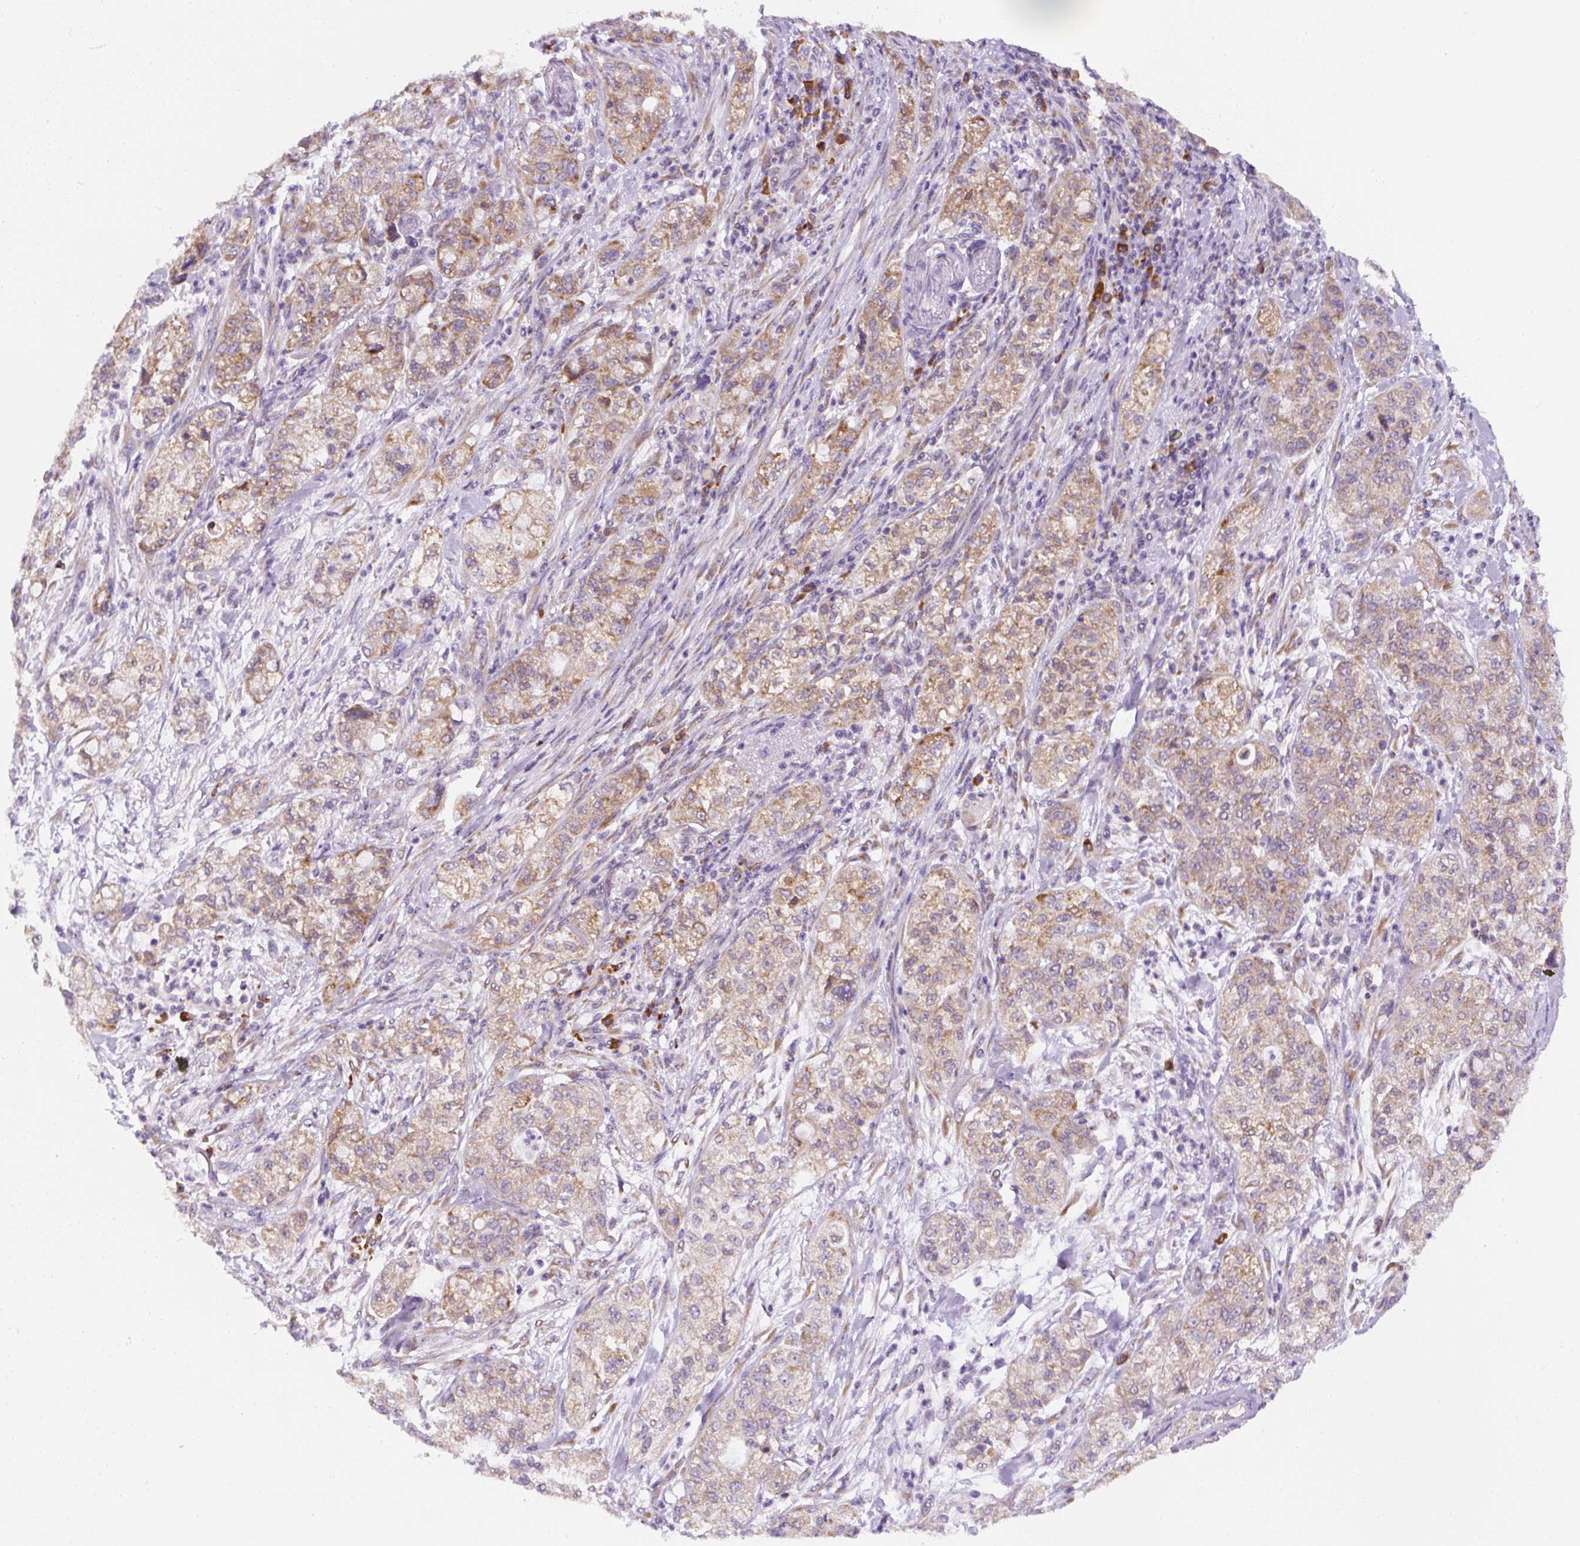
{"staining": {"intensity": "moderate", "quantity": "25%-75%", "location": "cytoplasmic/membranous"}, "tissue": "pancreatic cancer", "cell_type": "Tumor cells", "image_type": "cancer", "snomed": [{"axis": "morphology", "description": "Adenocarcinoma, NOS"}, {"axis": "topography", "description": "Pancreas"}], "caption": "IHC staining of pancreatic cancer (adenocarcinoma), which demonstrates medium levels of moderate cytoplasmic/membranous staining in about 25%-75% of tumor cells indicating moderate cytoplasmic/membranous protein staining. The staining was performed using DAB (brown) for protein detection and nuclei were counterstained in hematoxylin (blue).", "gene": "DDOST", "patient": {"sex": "female", "age": 78}}